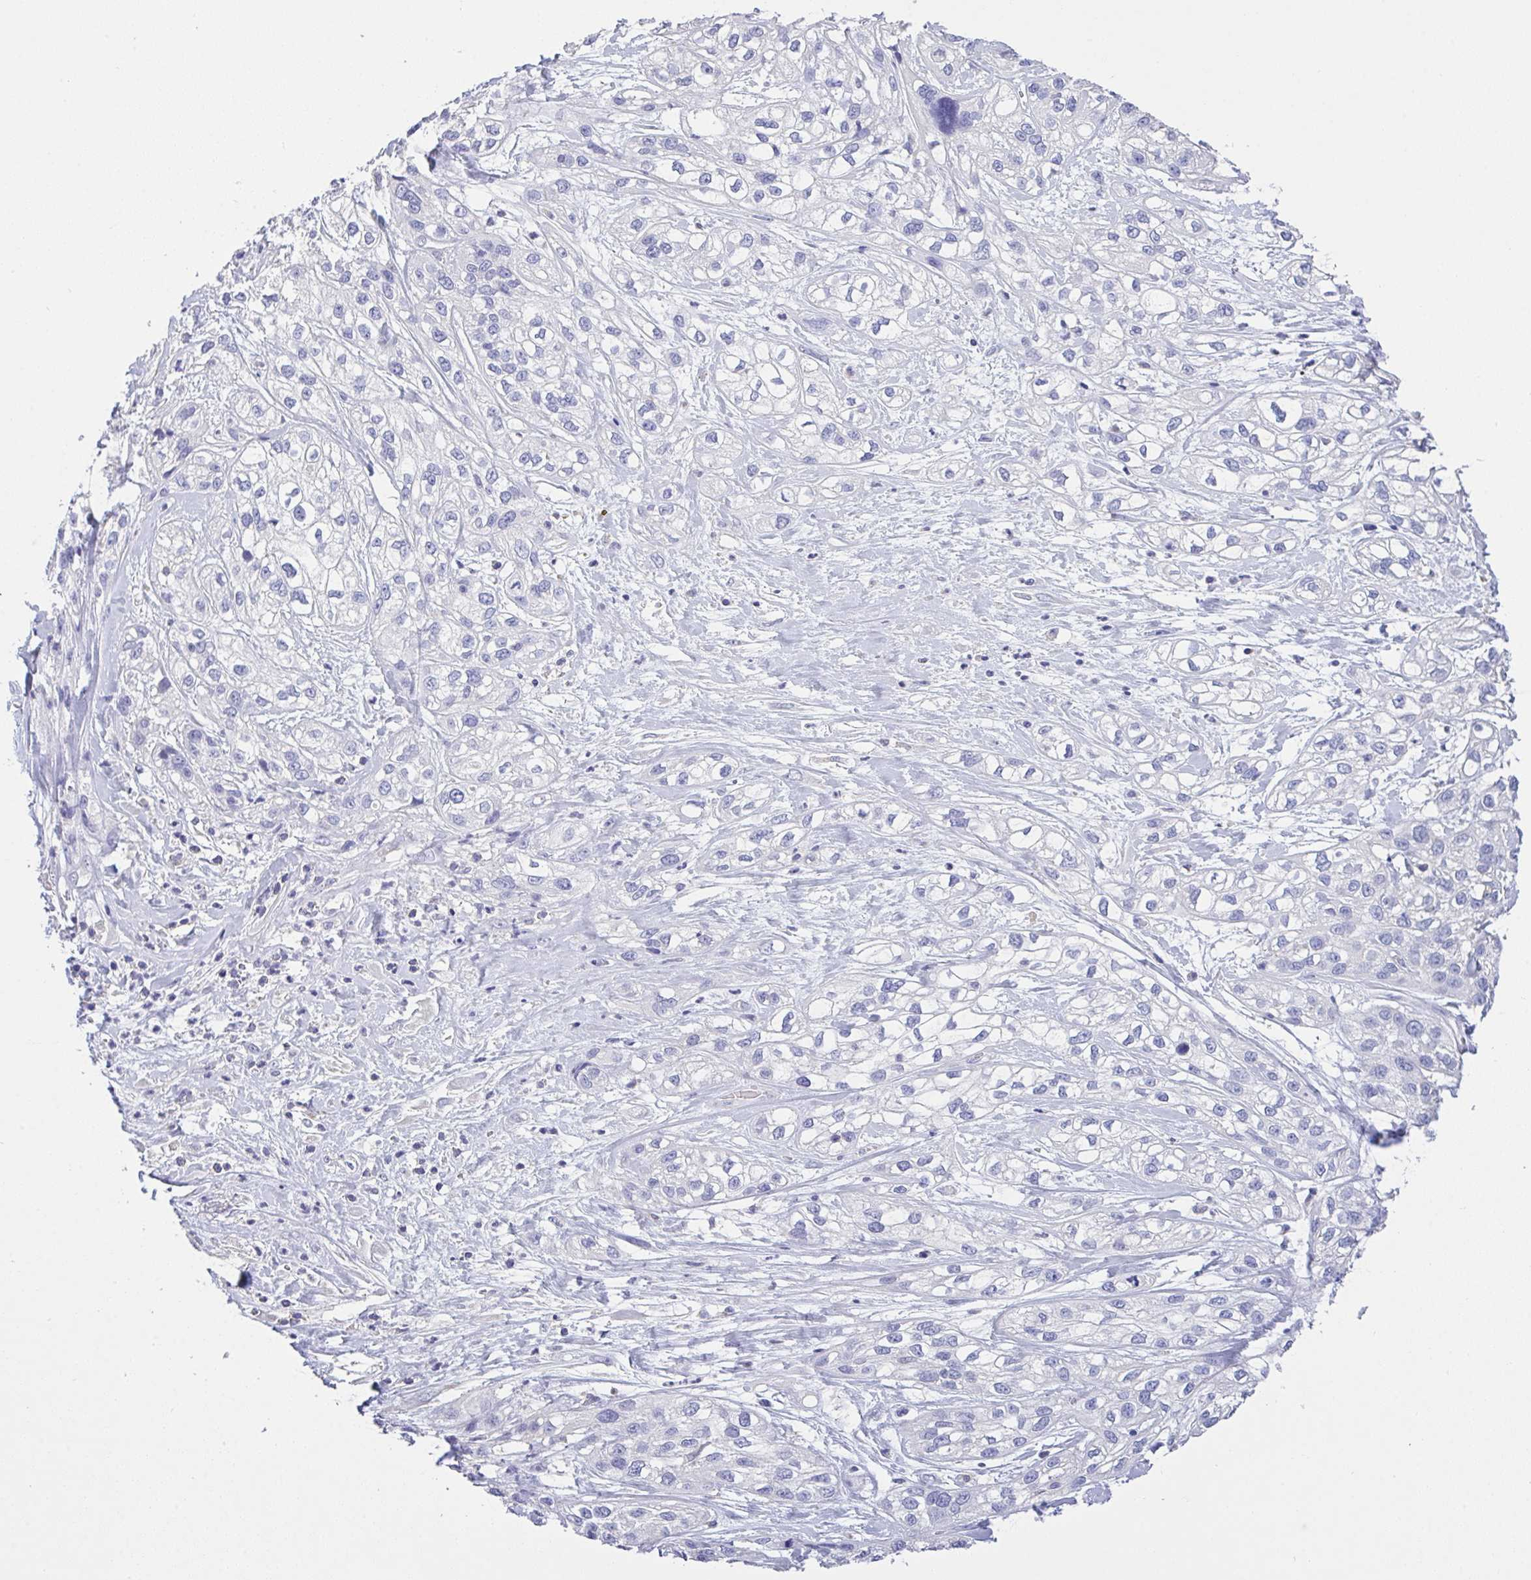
{"staining": {"intensity": "negative", "quantity": "none", "location": "none"}, "tissue": "skin cancer", "cell_type": "Tumor cells", "image_type": "cancer", "snomed": [{"axis": "morphology", "description": "Squamous cell carcinoma, NOS"}, {"axis": "topography", "description": "Skin"}], "caption": "Skin cancer (squamous cell carcinoma) was stained to show a protein in brown. There is no significant positivity in tumor cells.", "gene": "CA10", "patient": {"sex": "male", "age": 82}}